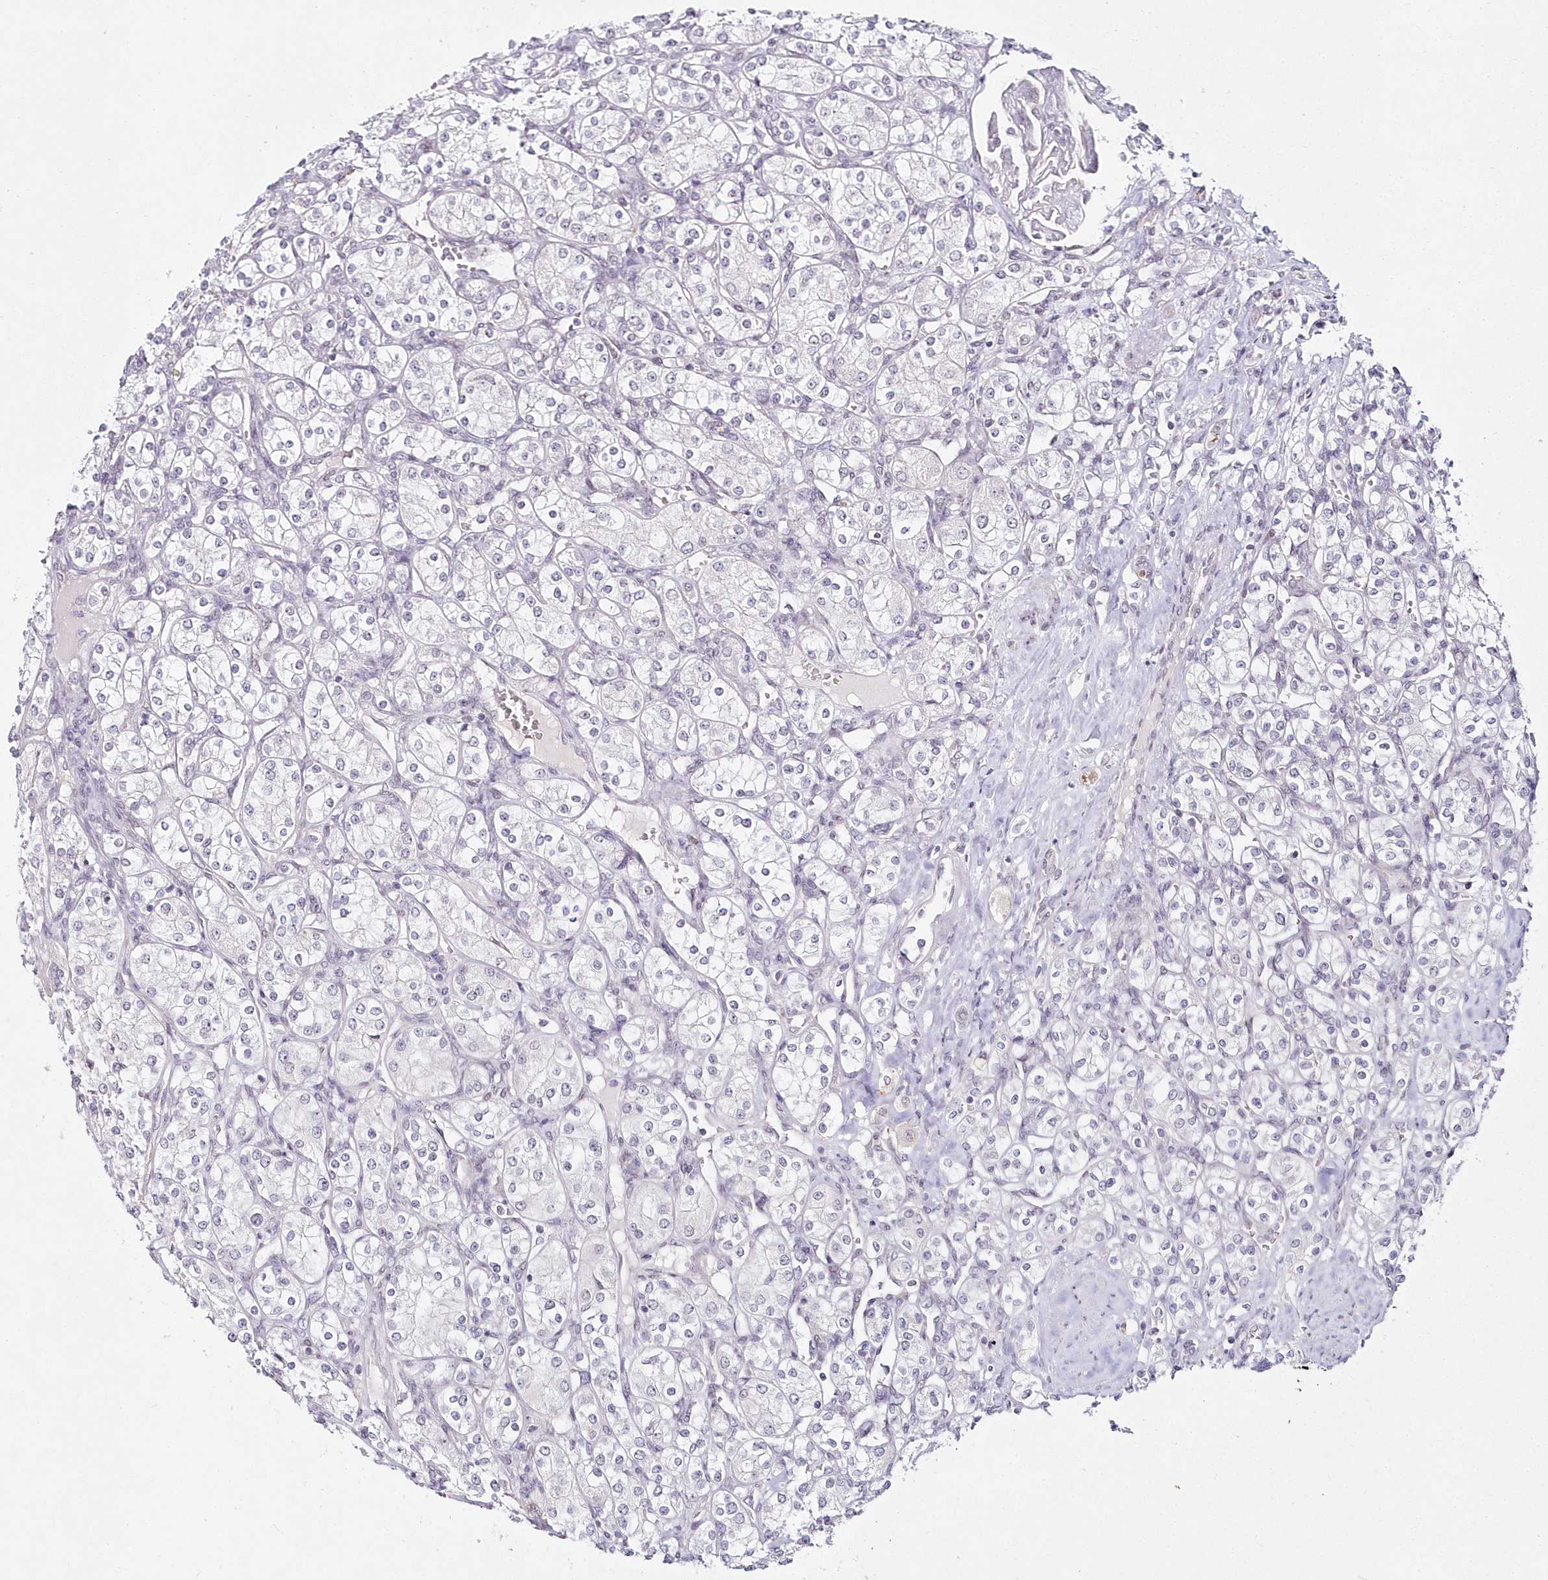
{"staining": {"intensity": "negative", "quantity": "none", "location": "none"}, "tissue": "renal cancer", "cell_type": "Tumor cells", "image_type": "cancer", "snomed": [{"axis": "morphology", "description": "Adenocarcinoma, NOS"}, {"axis": "topography", "description": "Kidney"}], "caption": "There is no significant expression in tumor cells of renal adenocarcinoma.", "gene": "HYCC2", "patient": {"sex": "male", "age": 77}}